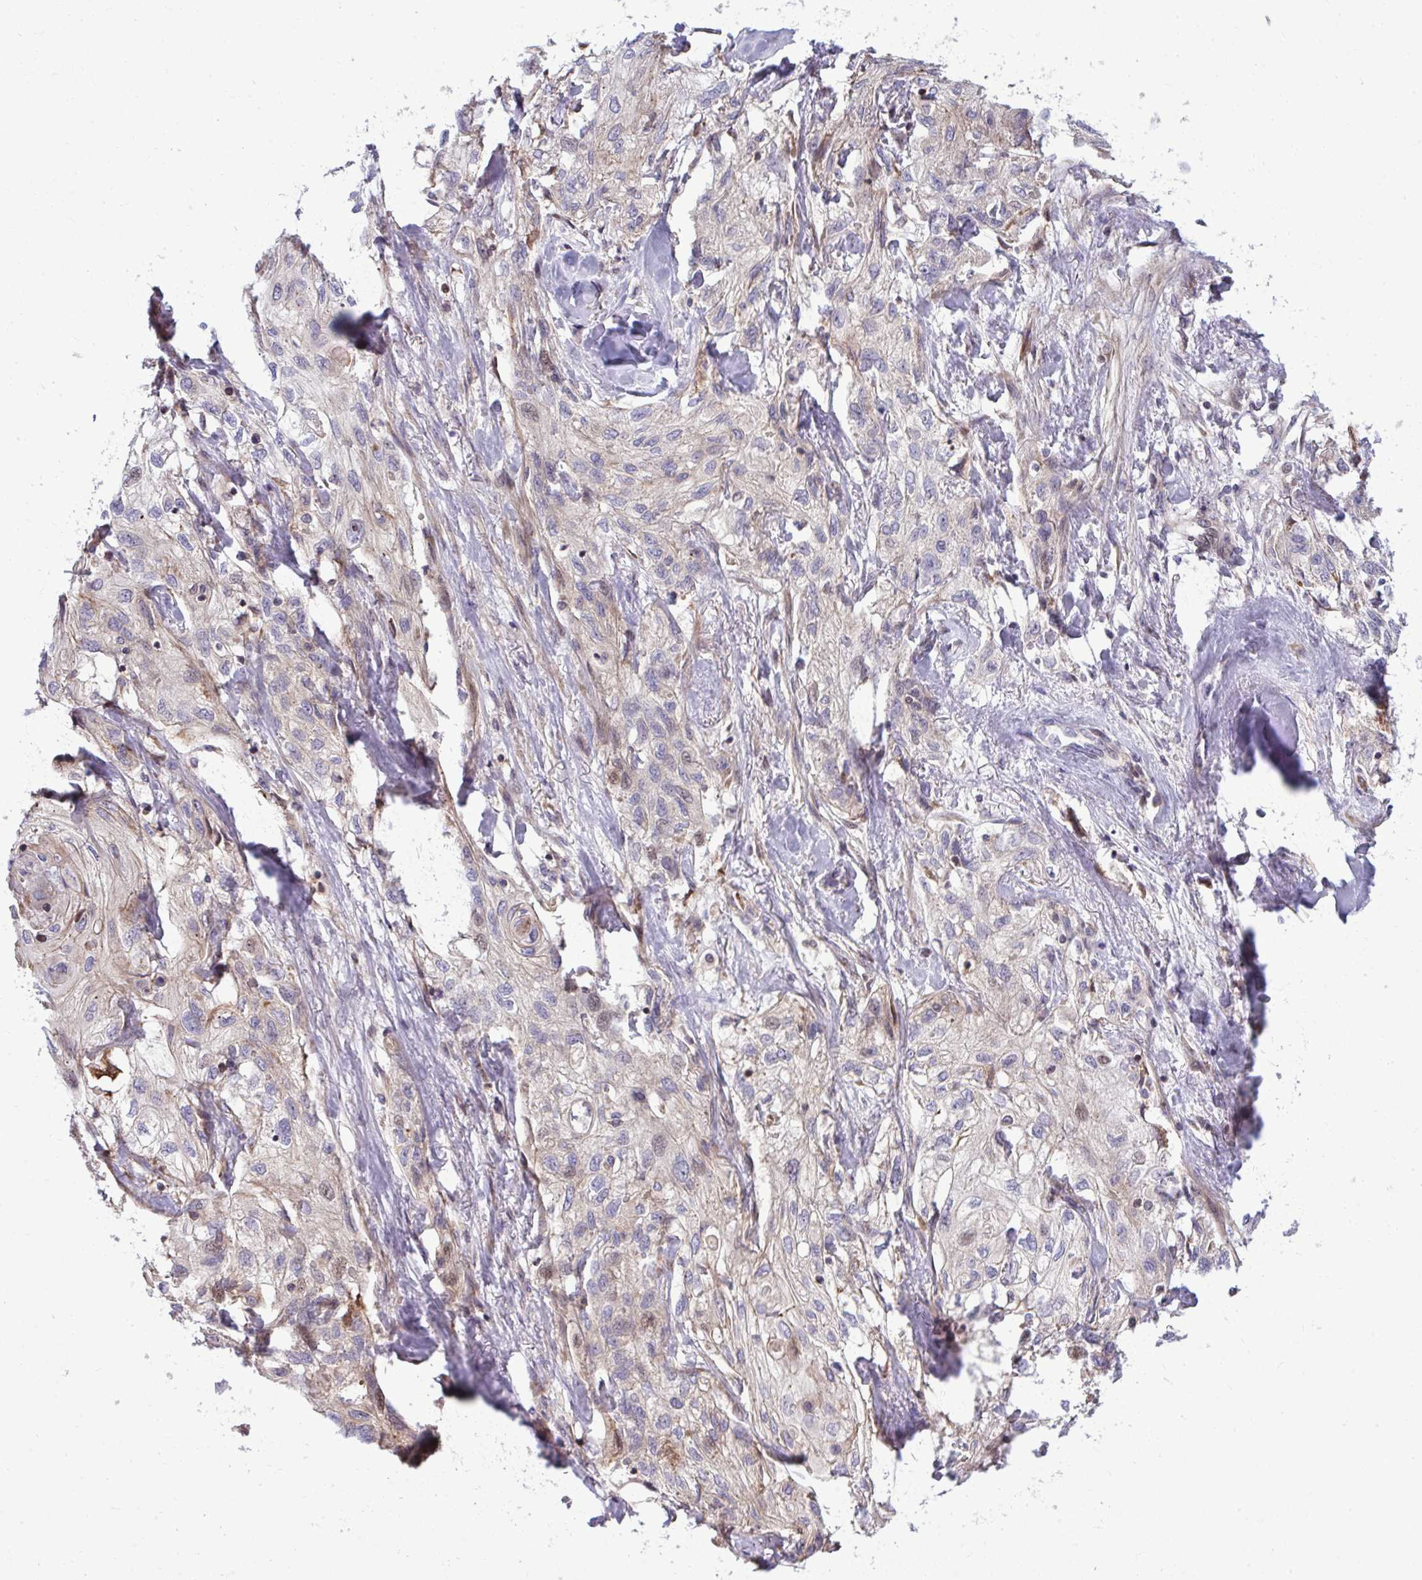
{"staining": {"intensity": "negative", "quantity": "none", "location": "none"}, "tissue": "skin cancer", "cell_type": "Tumor cells", "image_type": "cancer", "snomed": [{"axis": "morphology", "description": "Squamous cell carcinoma, NOS"}, {"axis": "topography", "description": "Skin"}, {"axis": "topography", "description": "Vulva"}], "caption": "Tumor cells are negative for protein expression in human skin cancer (squamous cell carcinoma). (DAB immunohistochemistry (IHC), high magnification).", "gene": "ZSCAN9", "patient": {"sex": "female", "age": 86}}